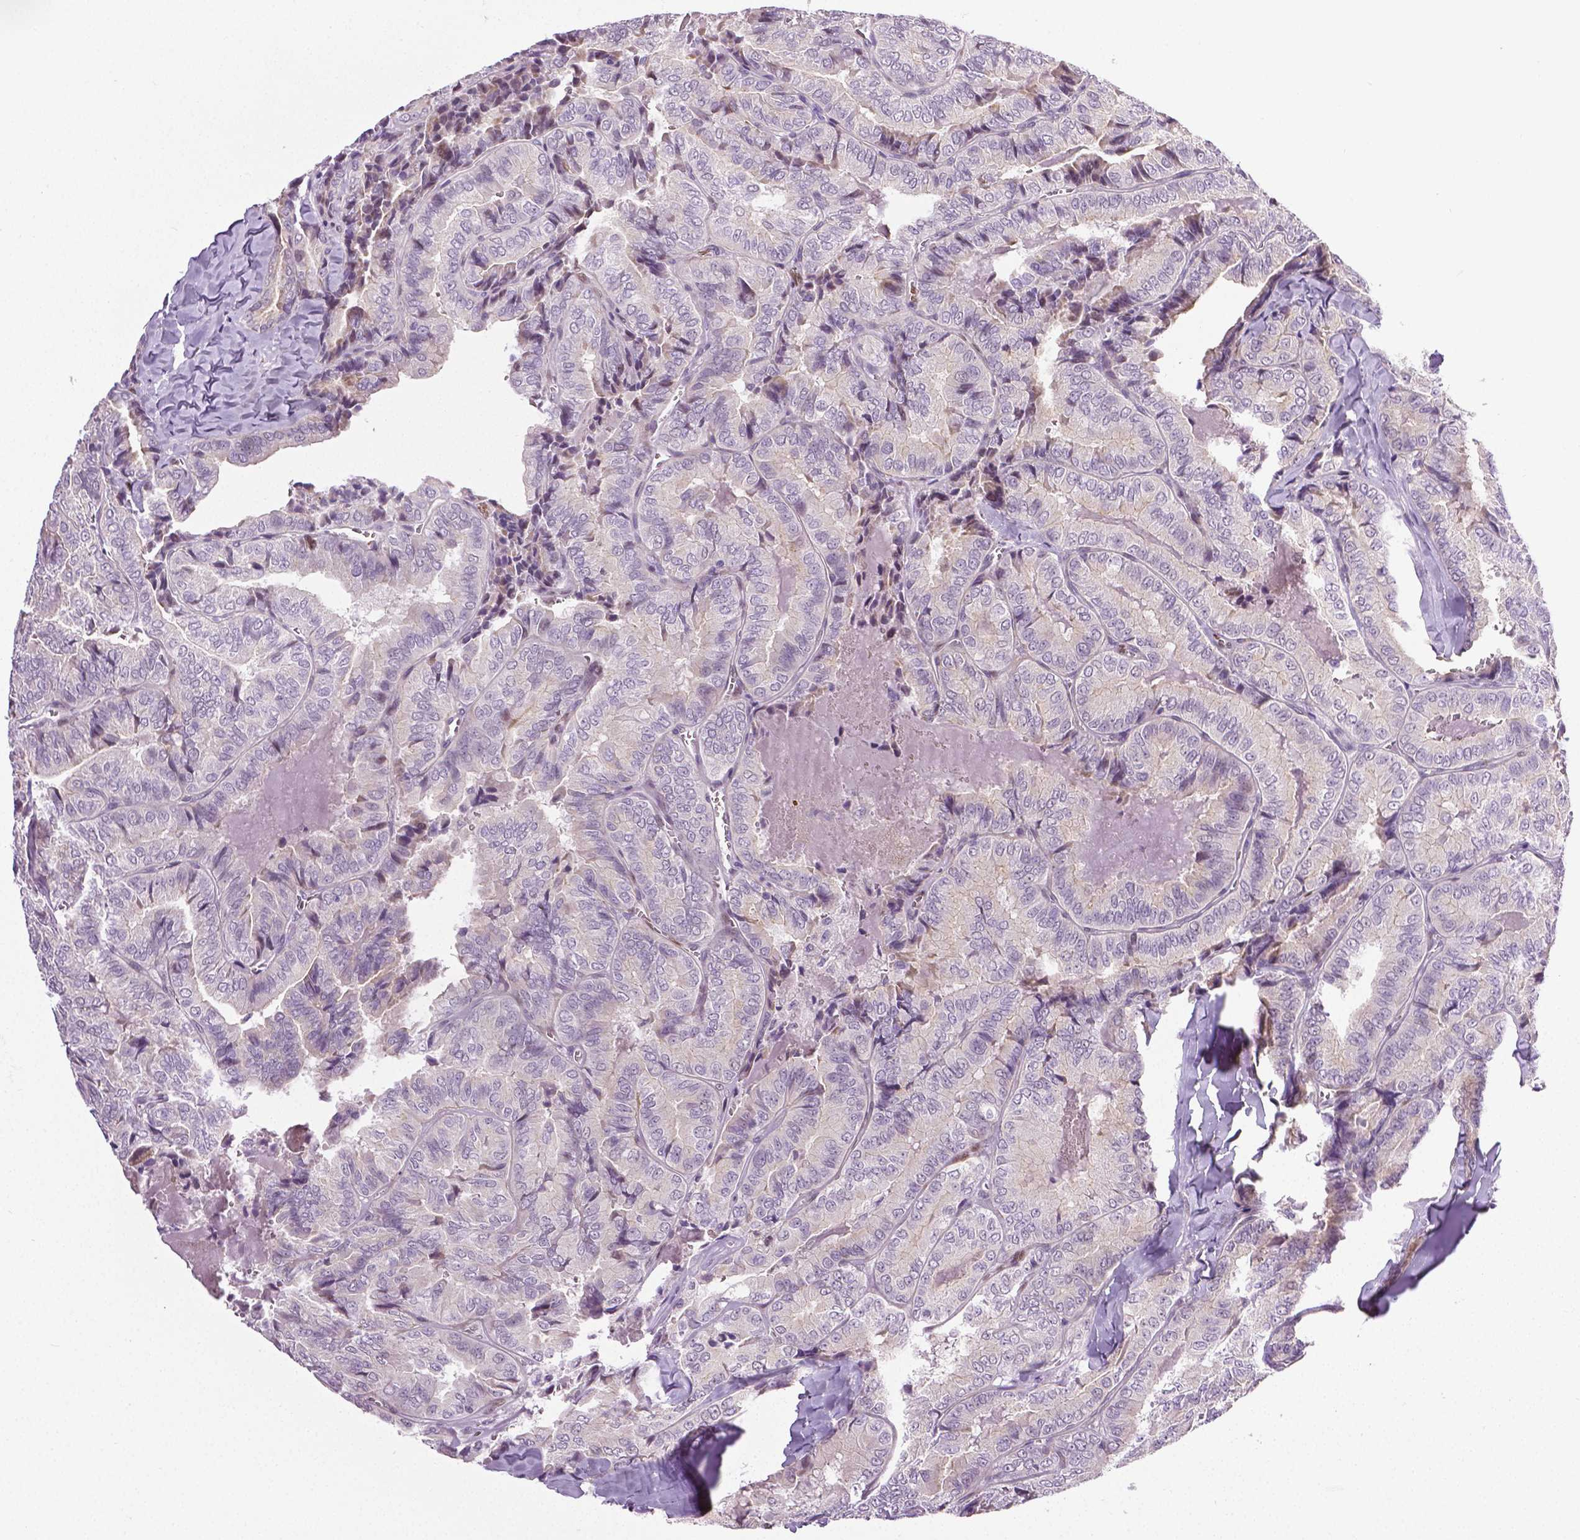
{"staining": {"intensity": "negative", "quantity": "none", "location": "none"}, "tissue": "thyroid cancer", "cell_type": "Tumor cells", "image_type": "cancer", "snomed": [{"axis": "morphology", "description": "Papillary adenocarcinoma, NOS"}, {"axis": "topography", "description": "Thyroid gland"}], "caption": "An immunohistochemistry micrograph of thyroid papillary adenocarcinoma is shown. There is no staining in tumor cells of thyroid papillary adenocarcinoma.", "gene": "PTGER3", "patient": {"sex": "female", "age": 75}}